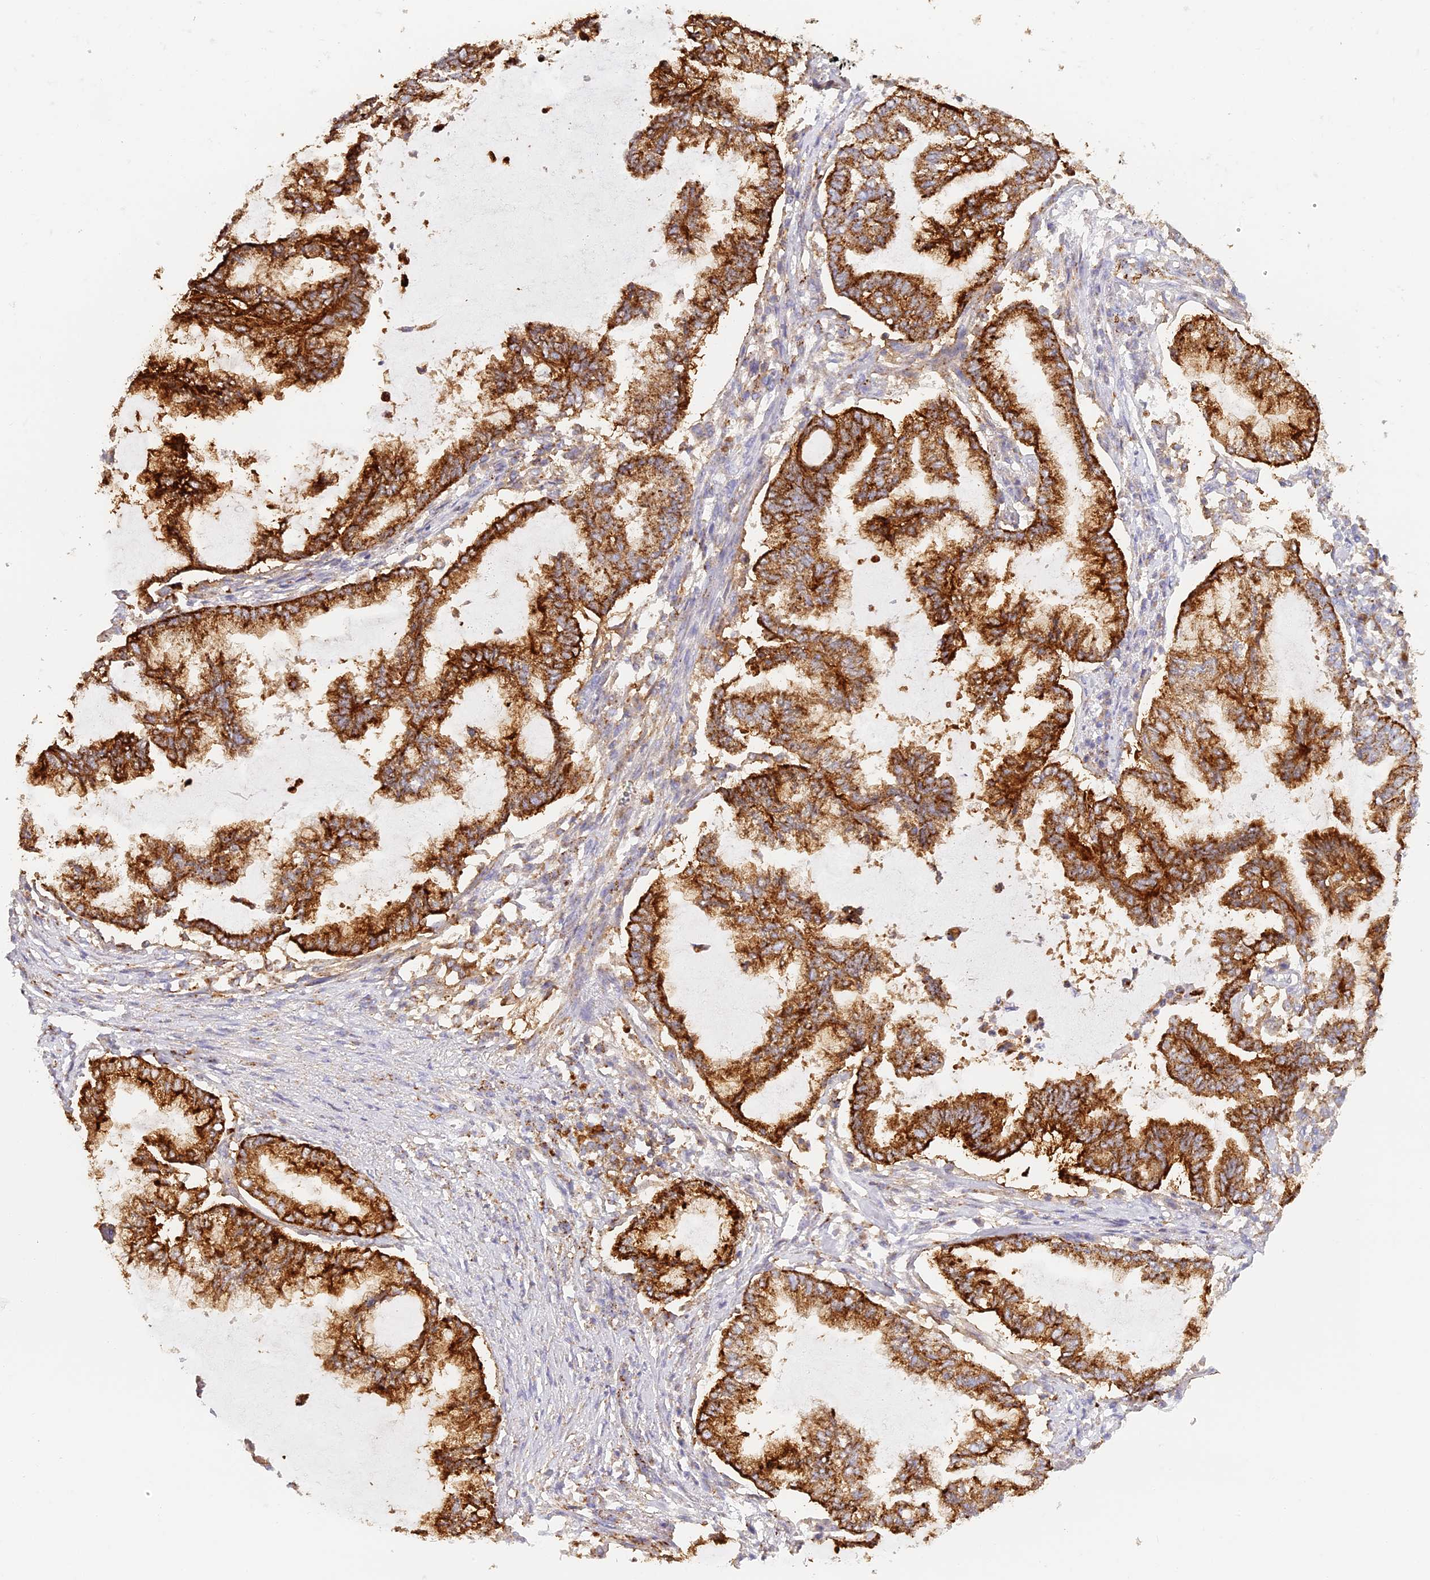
{"staining": {"intensity": "strong", "quantity": ">75%", "location": "cytoplasmic/membranous"}, "tissue": "endometrial cancer", "cell_type": "Tumor cells", "image_type": "cancer", "snomed": [{"axis": "morphology", "description": "Adenocarcinoma, NOS"}, {"axis": "topography", "description": "Endometrium"}], "caption": "Immunohistochemical staining of endometrial cancer shows high levels of strong cytoplasmic/membranous positivity in about >75% of tumor cells.", "gene": "LAMP2", "patient": {"sex": "female", "age": 86}}